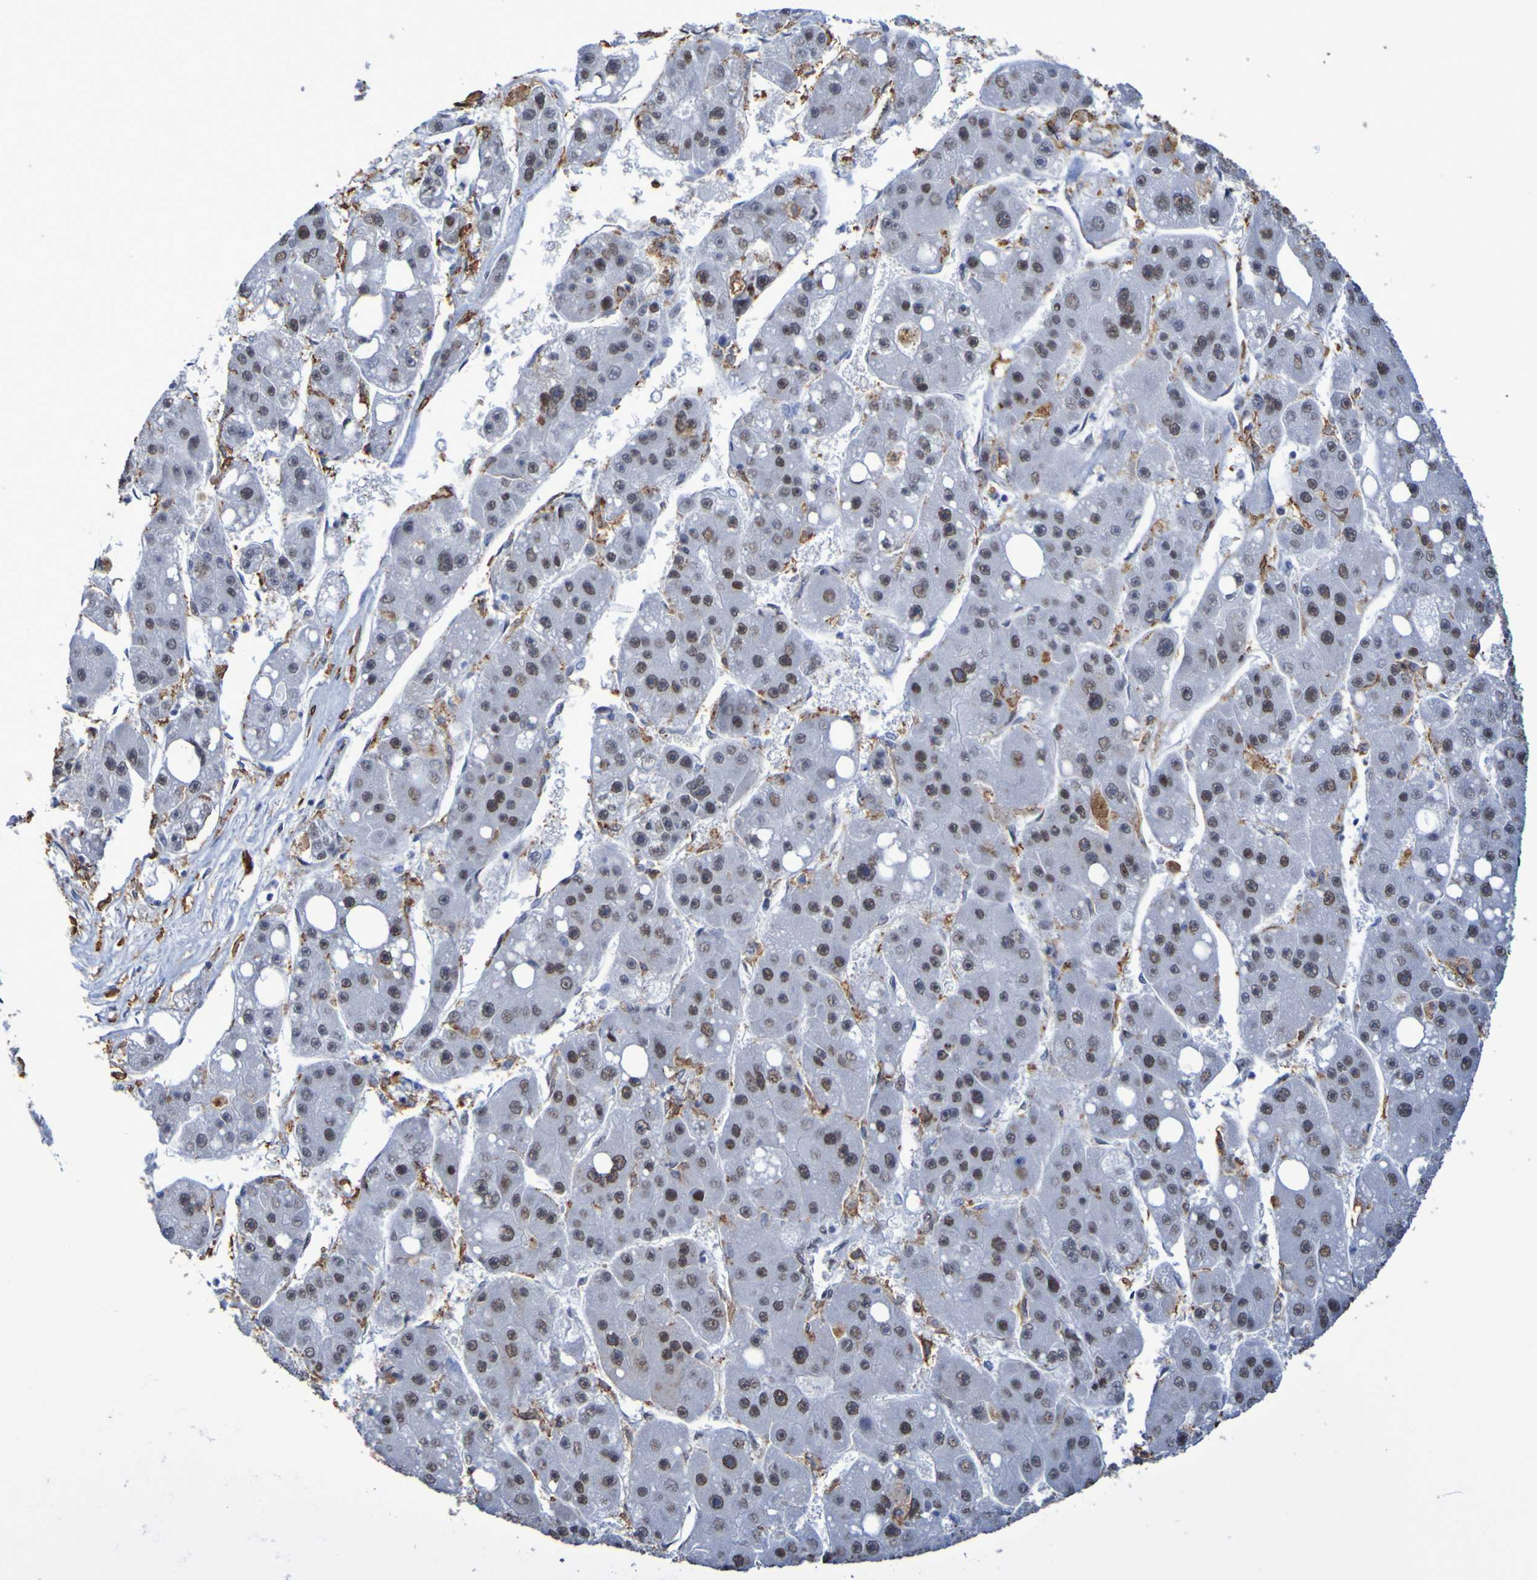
{"staining": {"intensity": "moderate", "quantity": ">75%", "location": "nuclear"}, "tissue": "liver cancer", "cell_type": "Tumor cells", "image_type": "cancer", "snomed": [{"axis": "morphology", "description": "Carcinoma, Hepatocellular, NOS"}, {"axis": "topography", "description": "Liver"}], "caption": "High-power microscopy captured an immunohistochemistry photomicrograph of liver cancer, revealing moderate nuclear positivity in about >75% of tumor cells.", "gene": "MRTFB", "patient": {"sex": "female", "age": 61}}